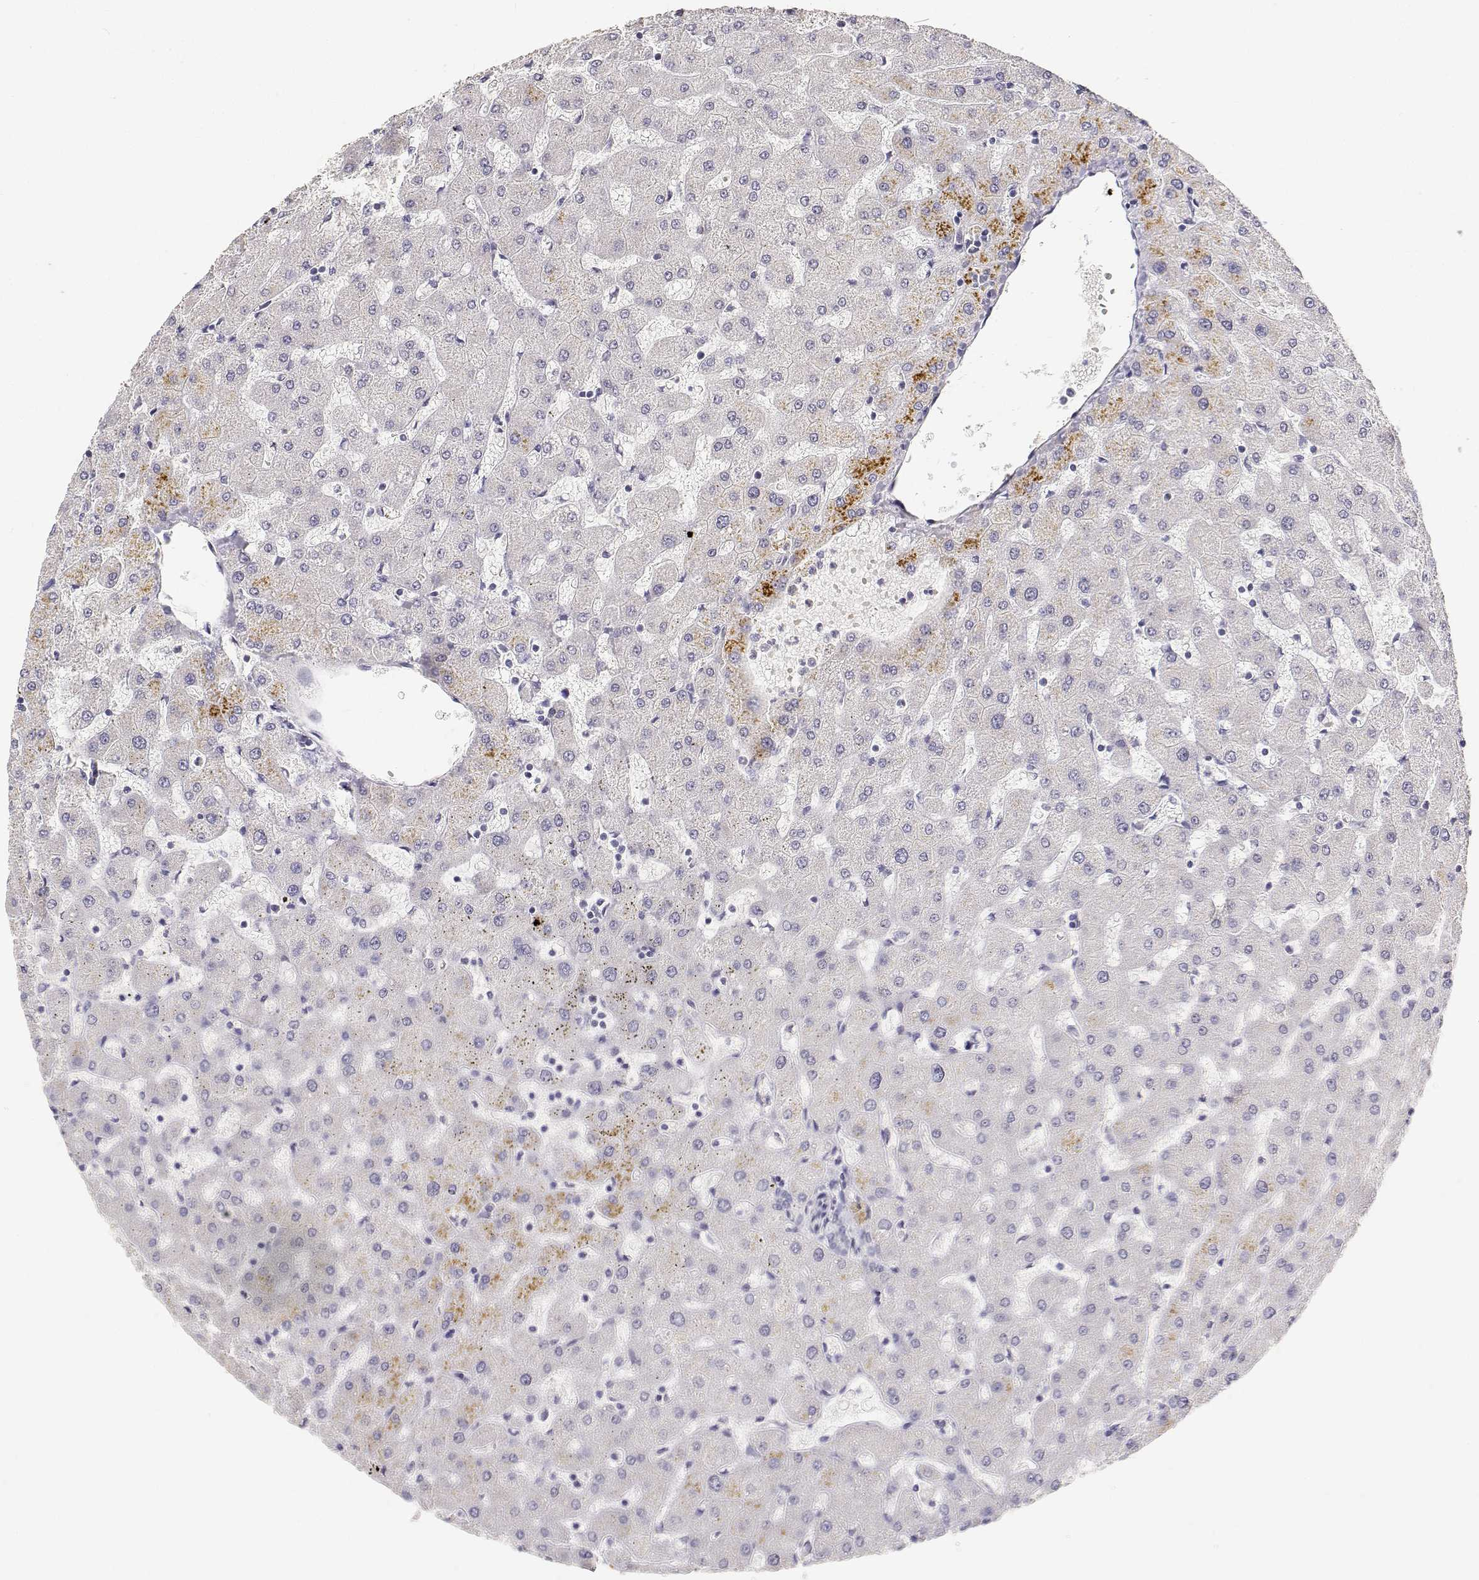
{"staining": {"intensity": "negative", "quantity": "none", "location": "none"}, "tissue": "liver", "cell_type": "Cholangiocytes", "image_type": "normal", "snomed": [{"axis": "morphology", "description": "Normal tissue, NOS"}, {"axis": "topography", "description": "Liver"}], "caption": "Liver stained for a protein using immunohistochemistry (IHC) exhibits no staining cholangiocytes.", "gene": "PAEP", "patient": {"sex": "female", "age": 63}}